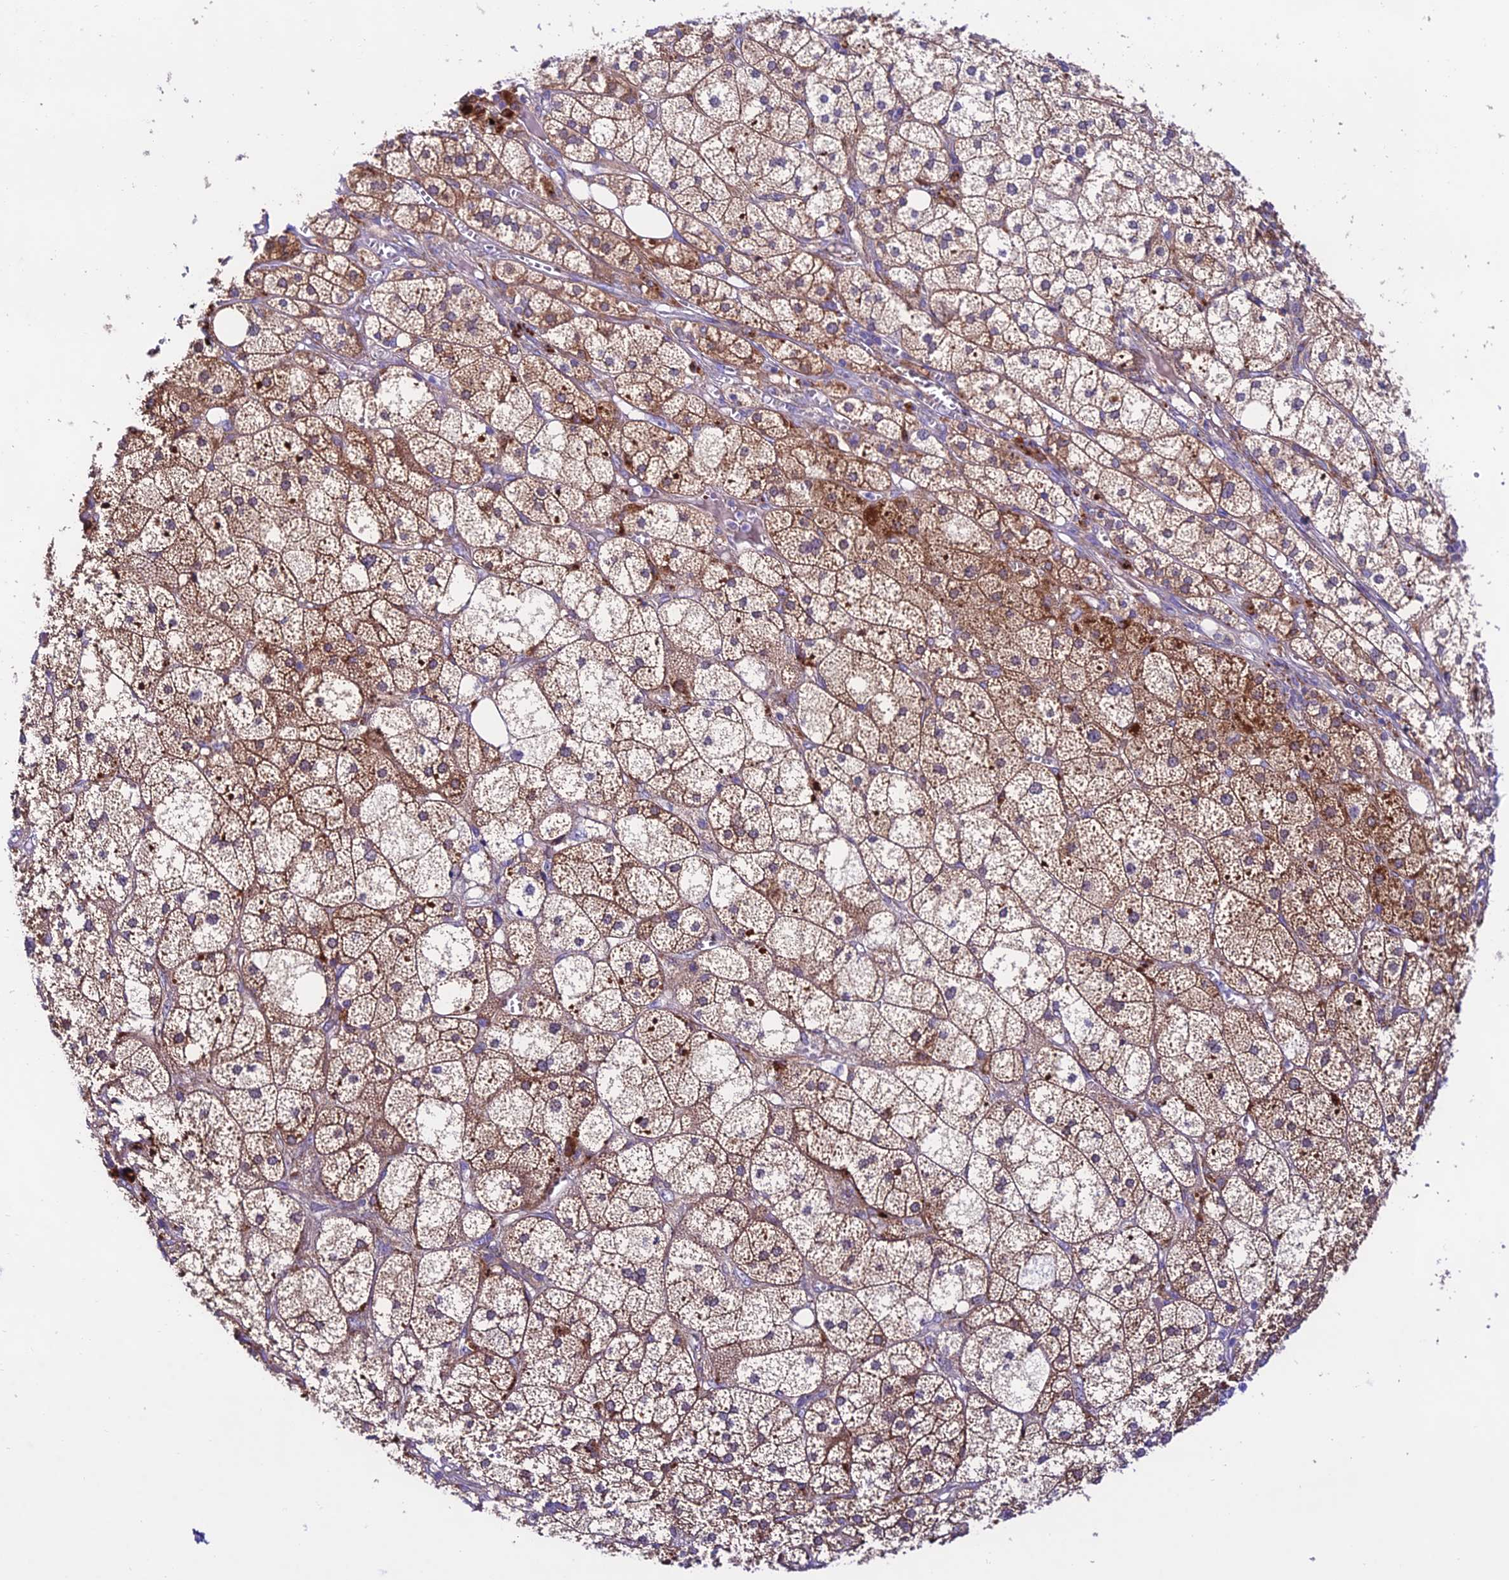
{"staining": {"intensity": "moderate", "quantity": ">75%", "location": "cytoplasmic/membranous"}, "tissue": "adrenal gland", "cell_type": "Glandular cells", "image_type": "normal", "snomed": [{"axis": "morphology", "description": "Normal tissue, NOS"}, {"axis": "topography", "description": "Adrenal gland"}], "caption": "Glandular cells reveal medium levels of moderate cytoplasmic/membranous staining in approximately >75% of cells in normal adrenal gland.", "gene": "LACTB2", "patient": {"sex": "female", "age": 61}}